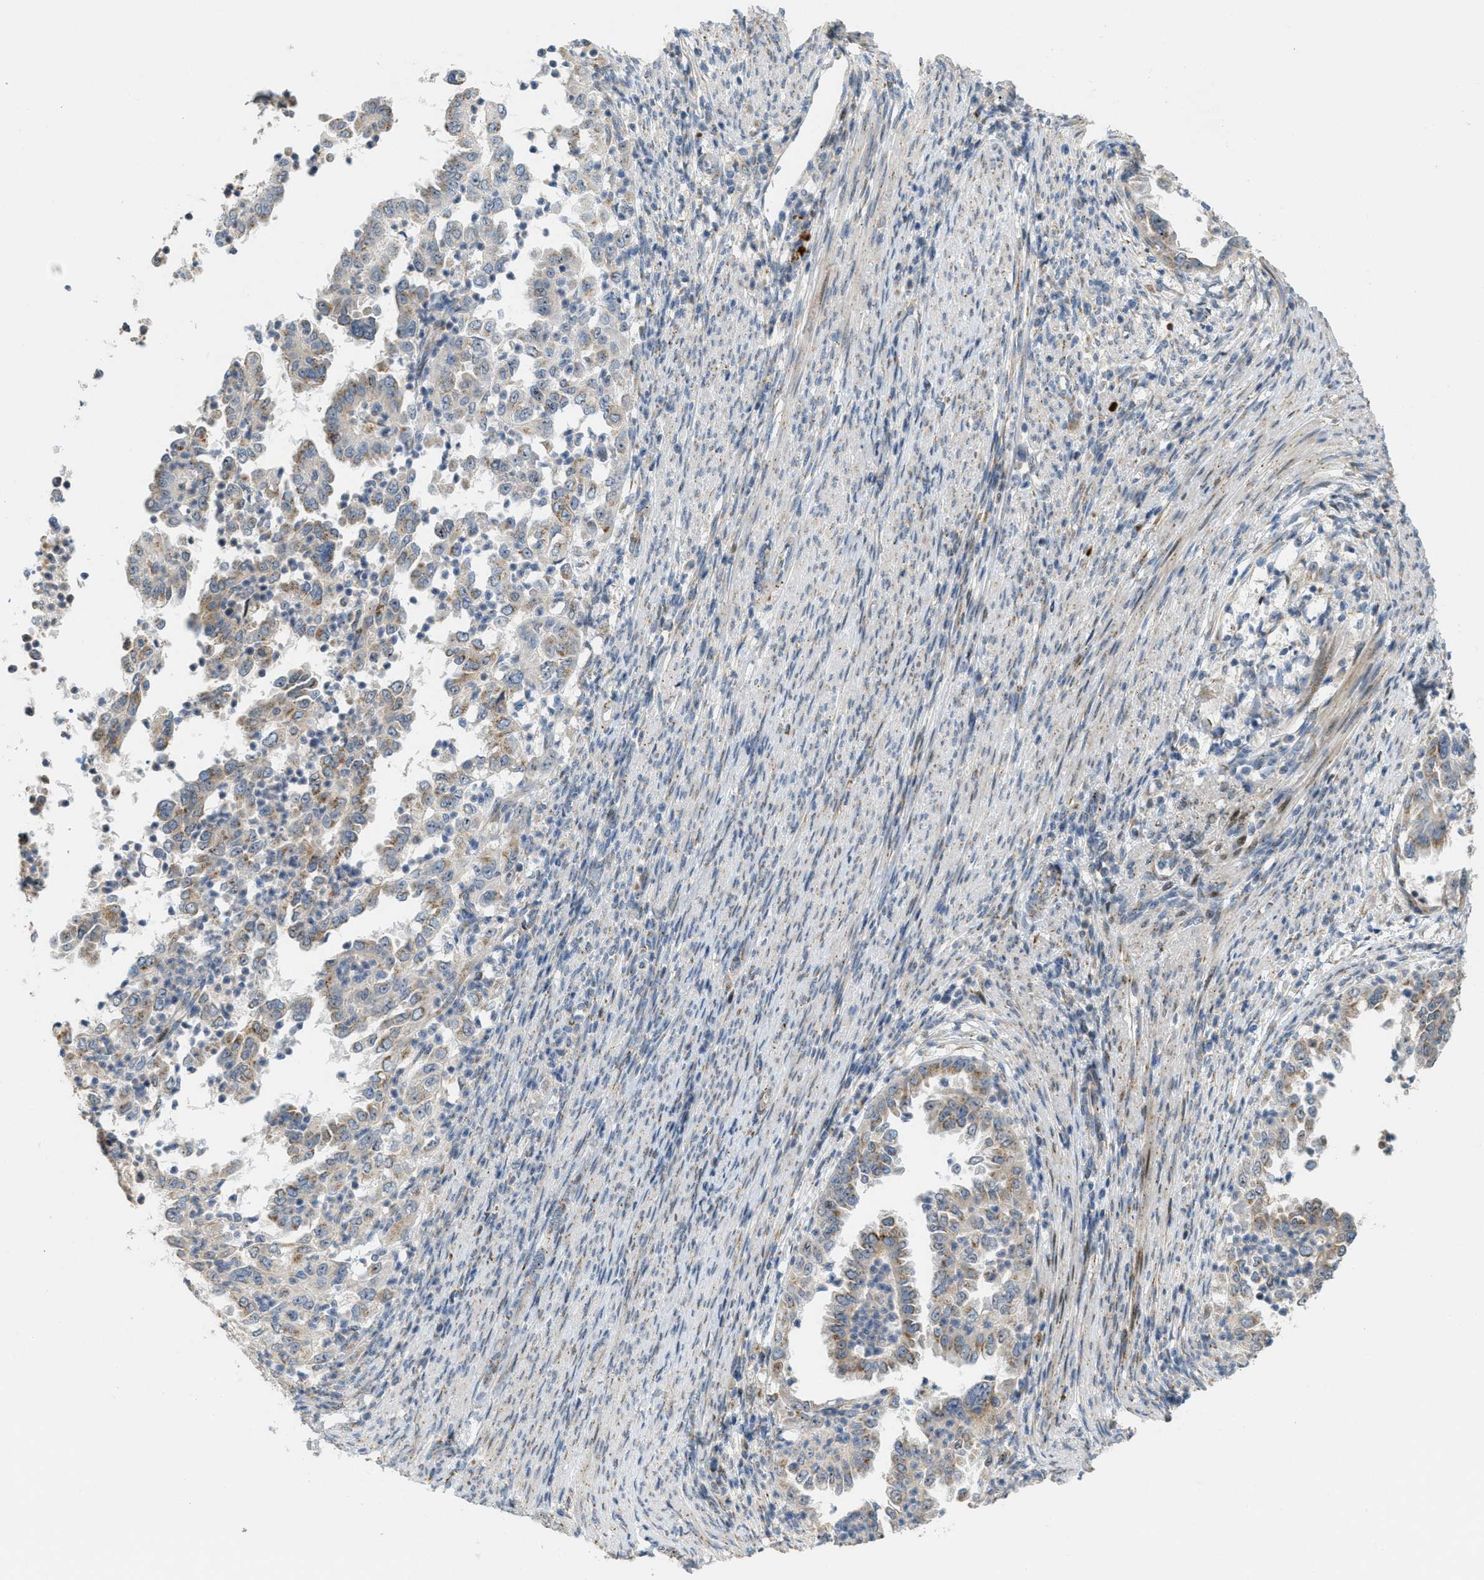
{"staining": {"intensity": "moderate", "quantity": ">75%", "location": "cytoplasmic/membranous"}, "tissue": "endometrial cancer", "cell_type": "Tumor cells", "image_type": "cancer", "snomed": [{"axis": "morphology", "description": "Adenocarcinoma, NOS"}, {"axis": "topography", "description": "Endometrium"}], "caption": "Moderate cytoplasmic/membranous positivity for a protein is seen in approximately >75% of tumor cells of endometrial cancer (adenocarcinoma) using IHC.", "gene": "ZFPL1", "patient": {"sex": "female", "age": 85}}